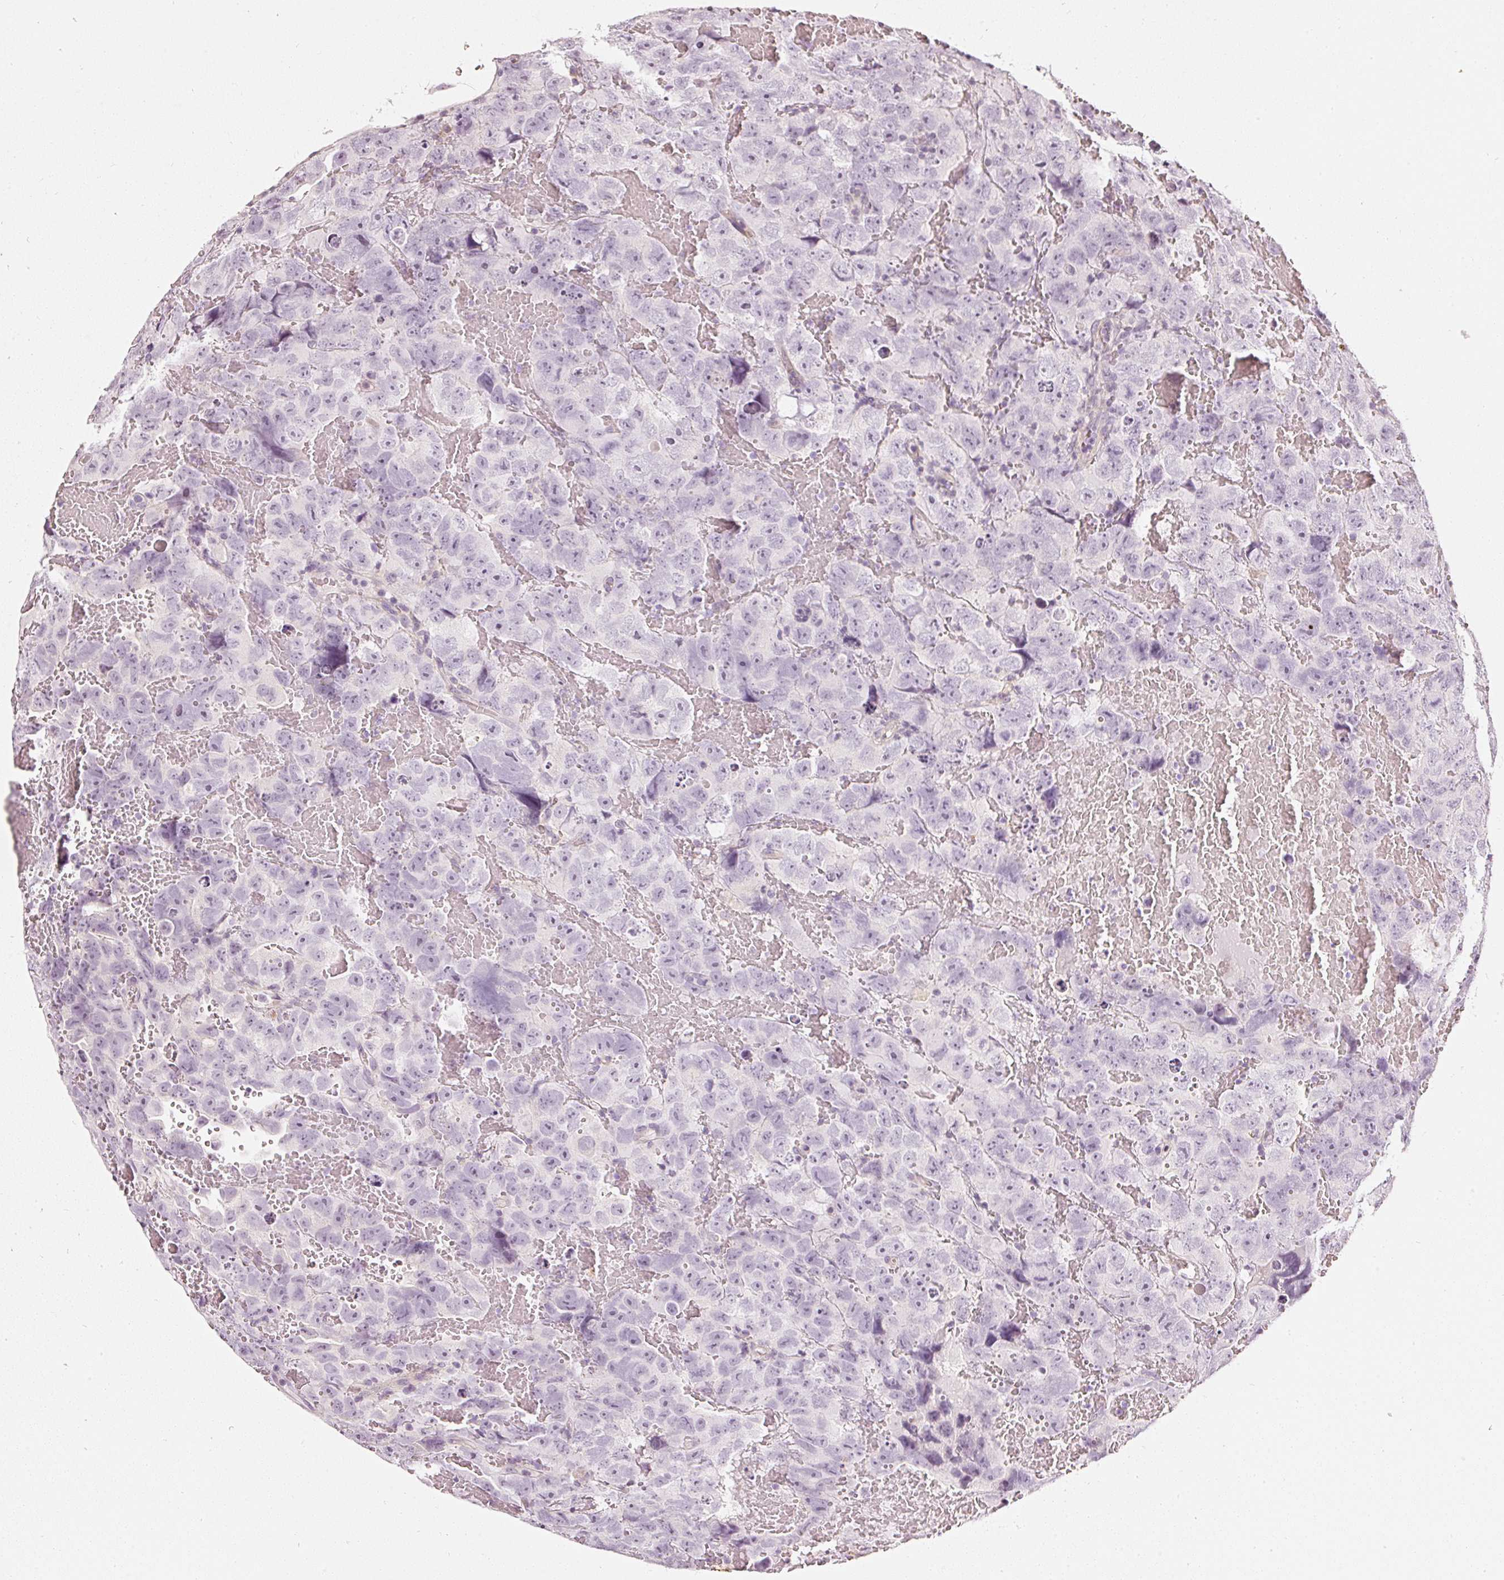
{"staining": {"intensity": "negative", "quantity": "none", "location": "none"}, "tissue": "testis cancer", "cell_type": "Tumor cells", "image_type": "cancer", "snomed": [{"axis": "morphology", "description": "Carcinoma, Embryonal, NOS"}, {"axis": "topography", "description": "Testis"}], "caption": "A histopathology image of human testis cancer is negative for staining in tumor cells. (Immunohistochemistry (ihc), brightfield microscopy, high magnification).", "gene": "CNP", "patient": {"sex": "male", "age": 45}}